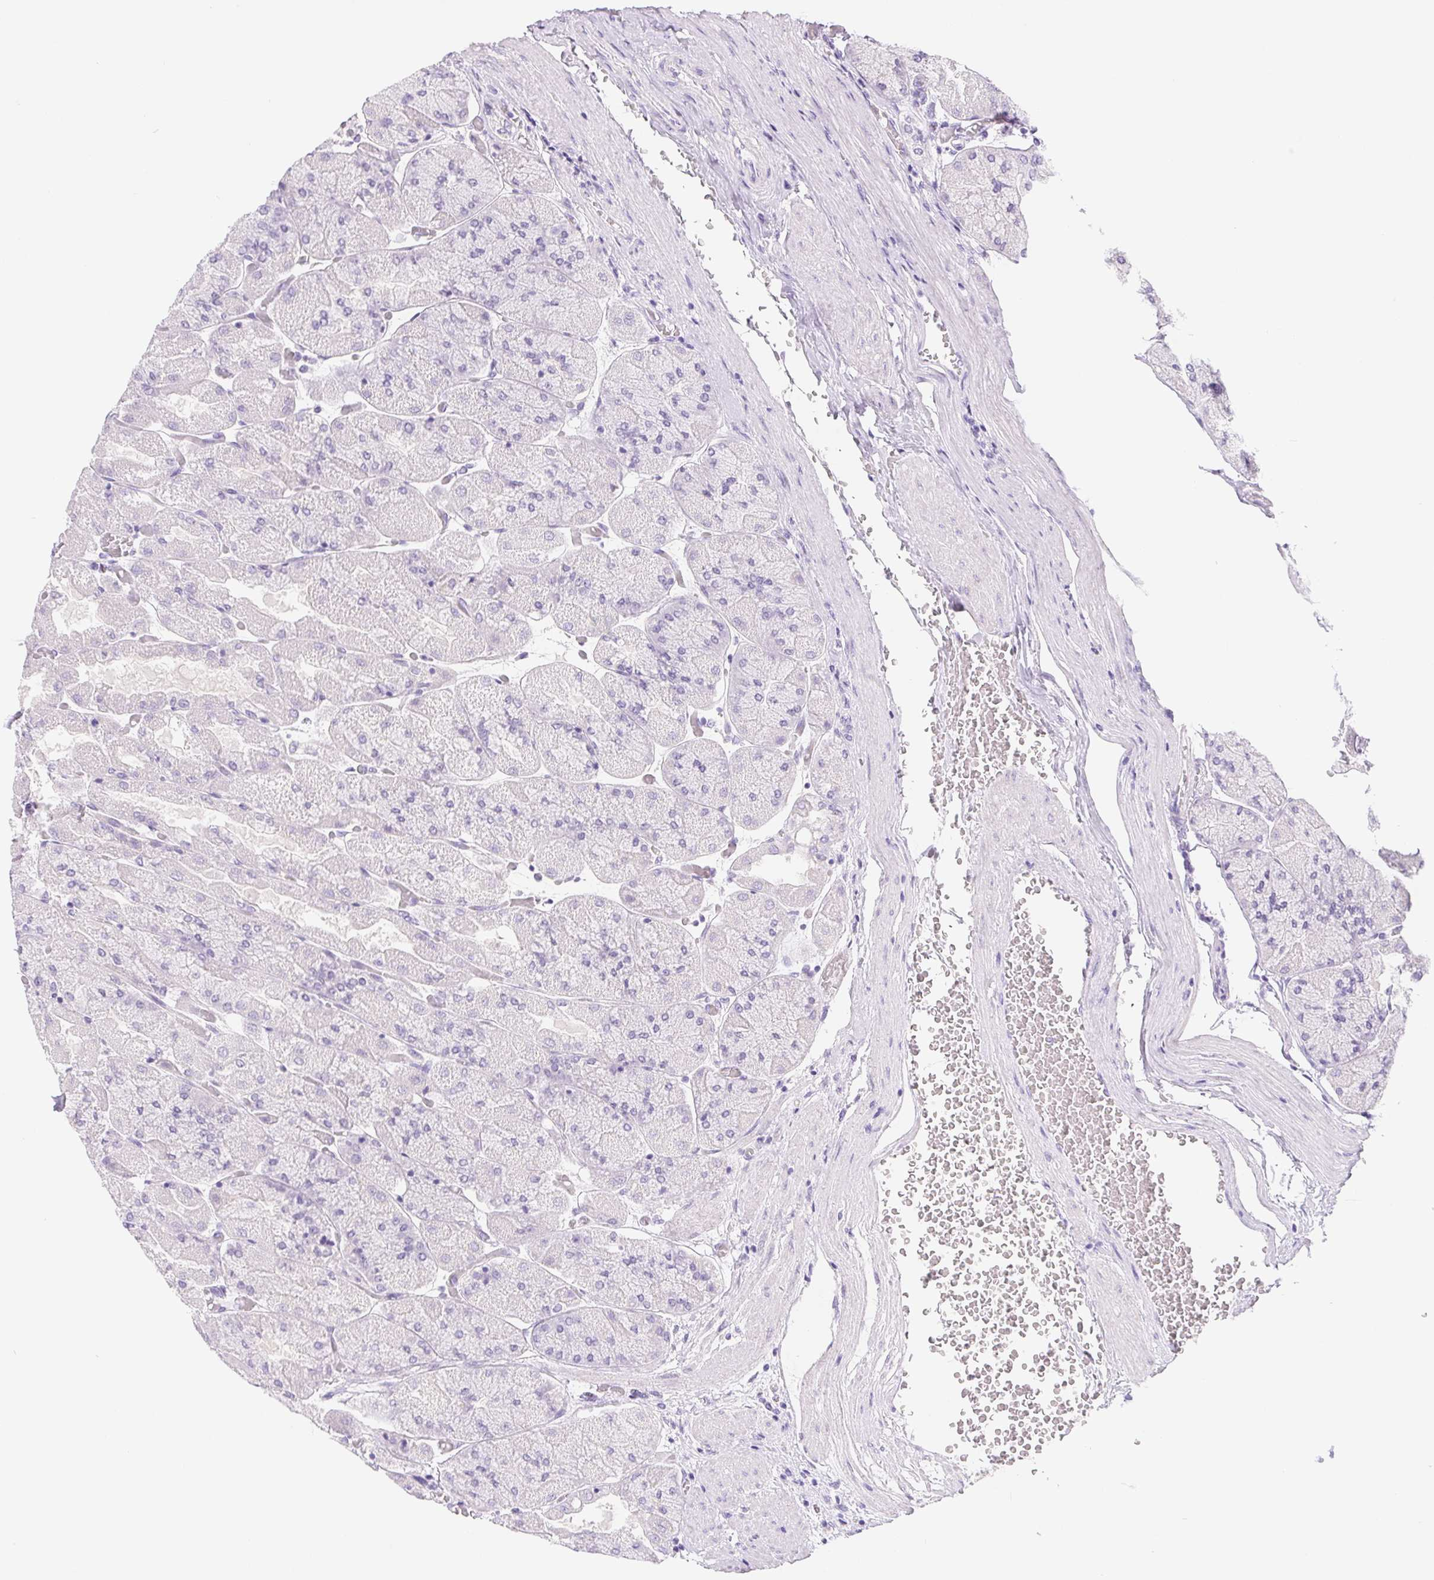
{"staining": {"intensity": "negative", "quantity": "none", "location": "none"}, "tissue": "stomach", "cell_type": "Glandular cells", "image_type": "normal", "snomed": [{"axis": "morphology", "description": "Normal tissue, NOS"}, {"axis": "topography", "description": "Stomach"}], "caption": "This is an immunohistochemistry (IHC) micrograph of benign stomach. There is no expression in glandular cells.", "gene": "DYNC2LI1", "patient": {"sex": "female", "age": 61}}